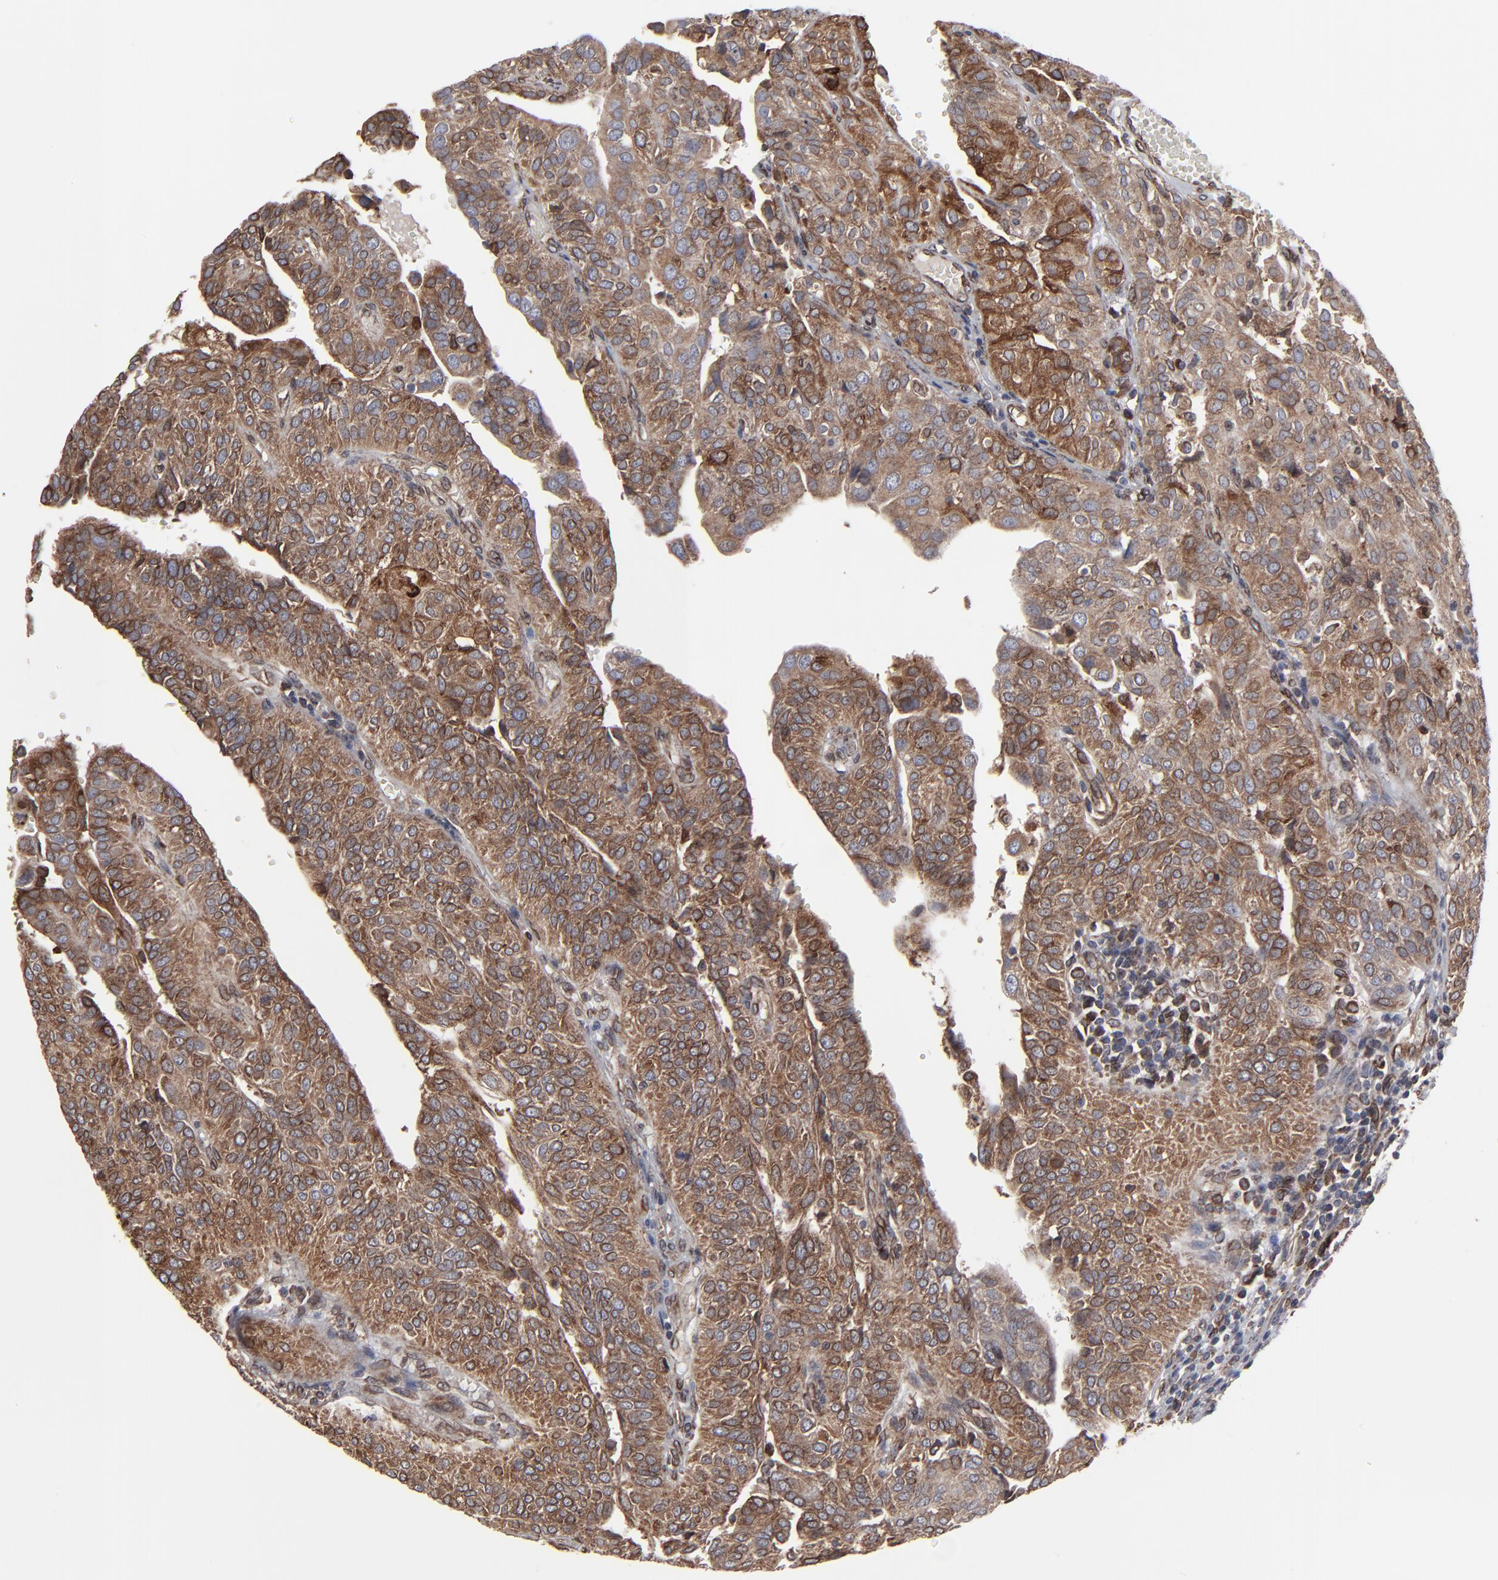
{"staining": {"intensity": "strong", "quantity": "<25%", "location": "cytoplasmic/membranous"}, "tissue": "urothelial cancer", "cell_type": "Tumor cells", "image_type": "cancer", "snomed": [{"axis": "morphology", "description": "Urothelial carcinoma, High grade"}, {"axis": "topography", "description": "Urinary bladder"}], "caption": "About <25% of tumor cells in urothelial cancer exhibit strong cytoplasmic/membranous protein positivity as visualized by brown immunohistochemical staining.", "gene": "CNIH1", "patient": {"sex": "male", "age": 56}}